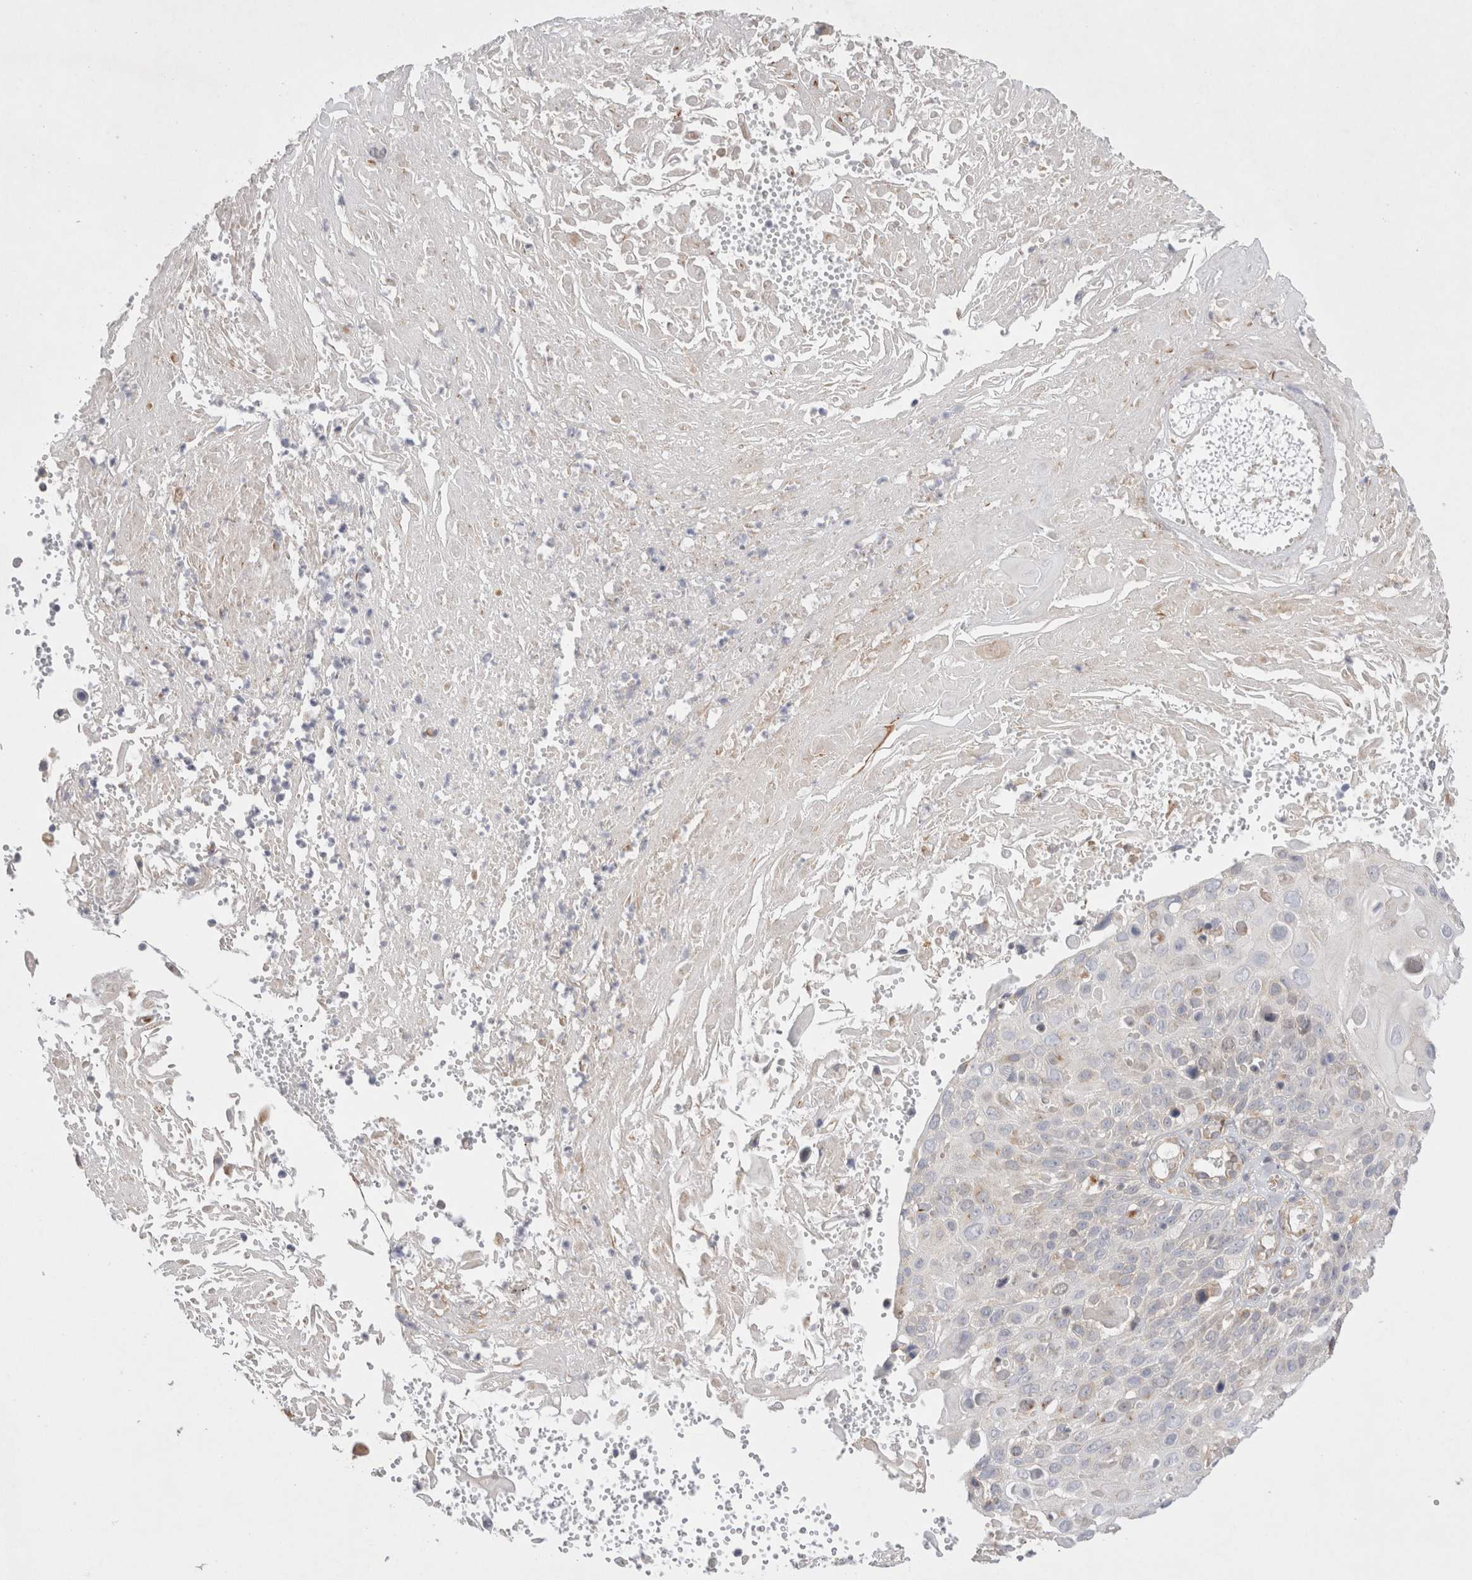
{"staining": {"intensity": "weak", "quantity": "<25%", "location": "cytoplasmic/membranous"}, "tissue": "cervical cancer", "cell_type": "Tumor cells", "image_type": "cancer", "snomed": [{"axis": "morphology", "description": "Squamous cell carcinoma, NOS"}, {"axis": "topography", "description": "Cervix"}], "caption": "Immunohistochemistry histopathology image of neoplastic tissue: human cervical cancer stained with DAB (3,3'-diaminobenzidine) demonstrates no significant protein staining in tumor cells.", "gene": "NPC1", "patient": {"sex": "female", "age": 74}}